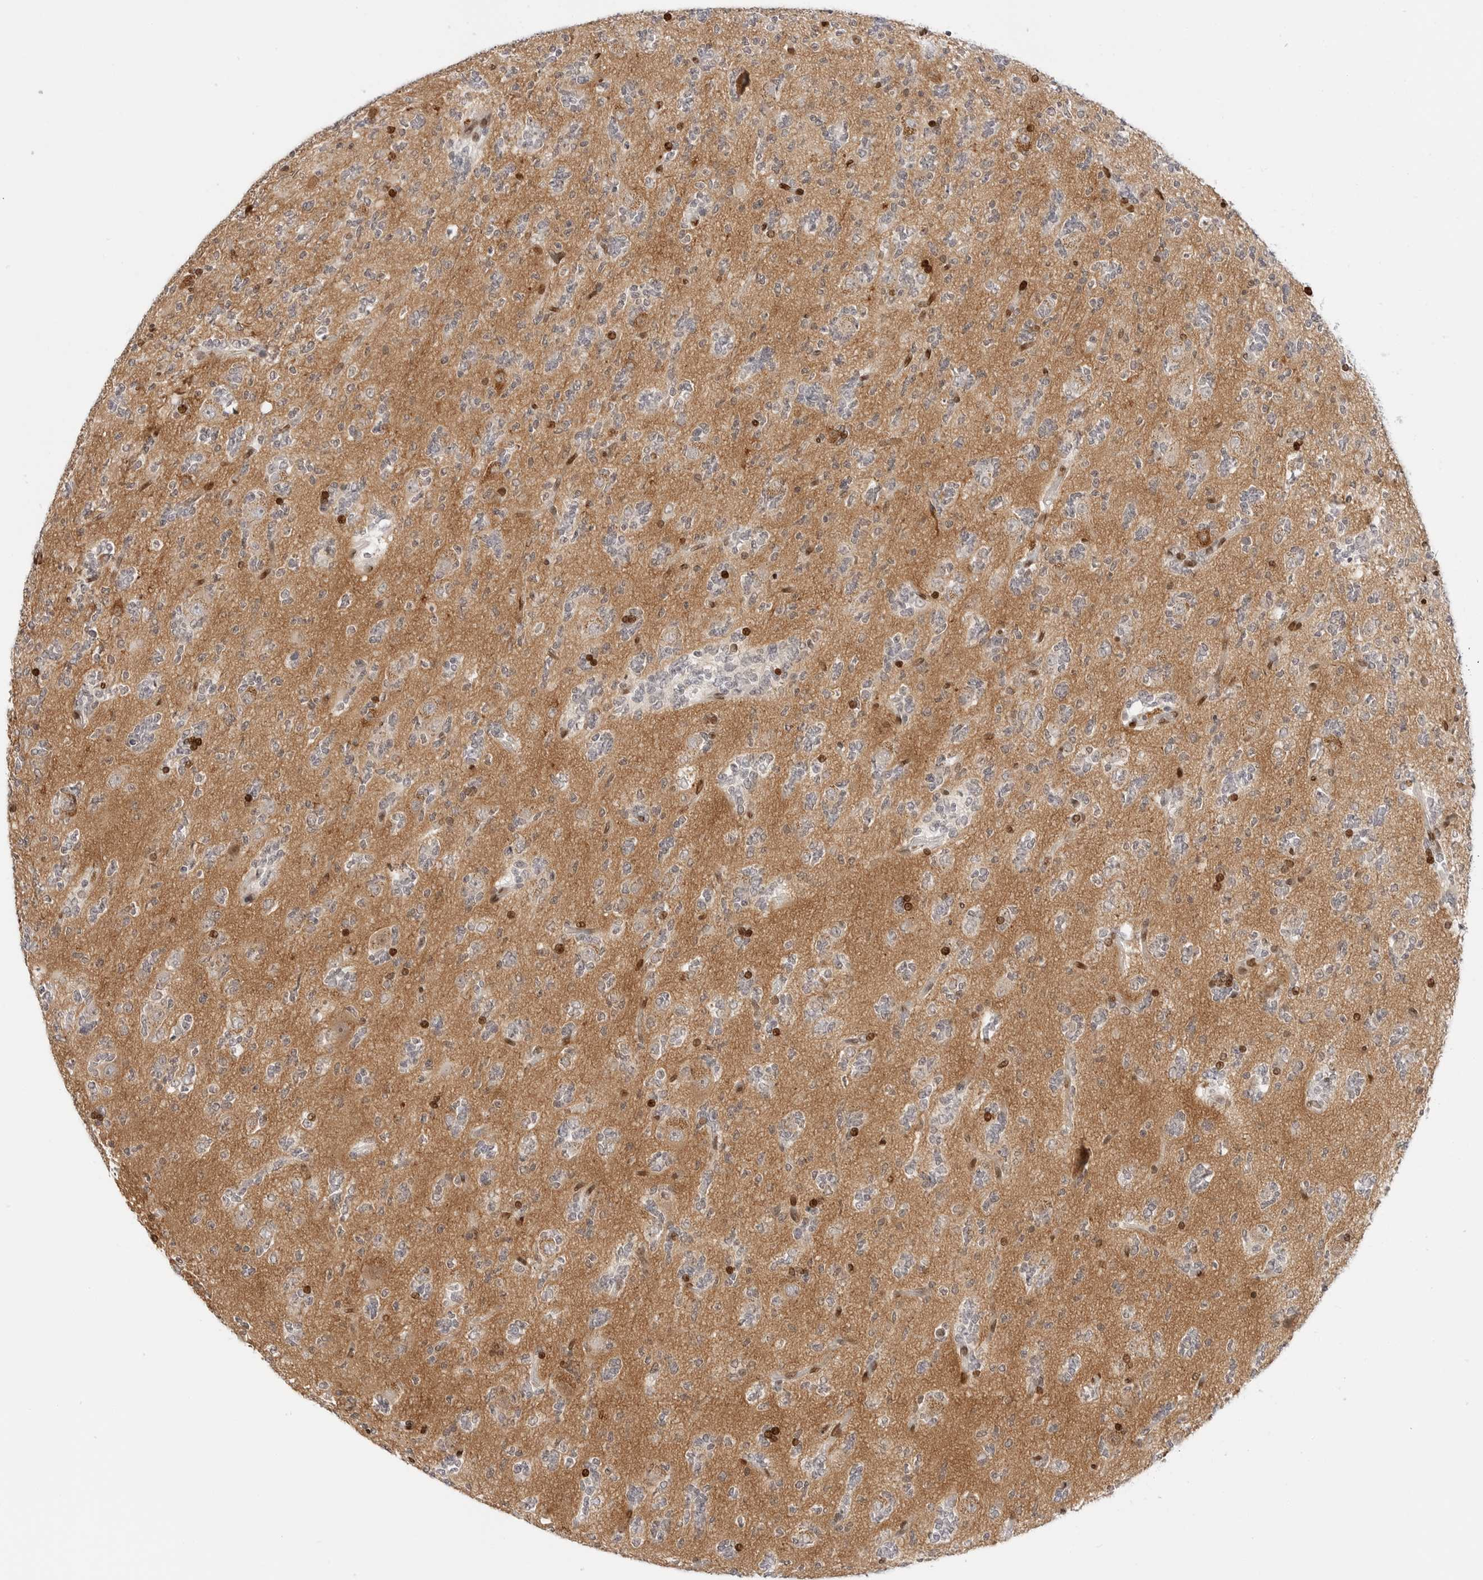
{"staining": {"intensity": "negative", "quantity": "none", "location": "none"}, "tissue": "glioma", "cell_type": "Tumor cells", "image_type": "cancer", "snomed": [{"axis": "morphology", "description": "Glioma, malignant, High grade"}, {"axis": "topography", "description": "Brain"}], "caption": "This is a micrograph of immunohistochemistry (IHC) staining of malignant glioma (high-grade), which shows no staining in tumor cells. (DAB (3,3'-diaminobenzidine) immunohistochemistry with hematoxylin counter stain).", "gene": "SPIDR", "patient": {"sex": "female", "age": 62}}